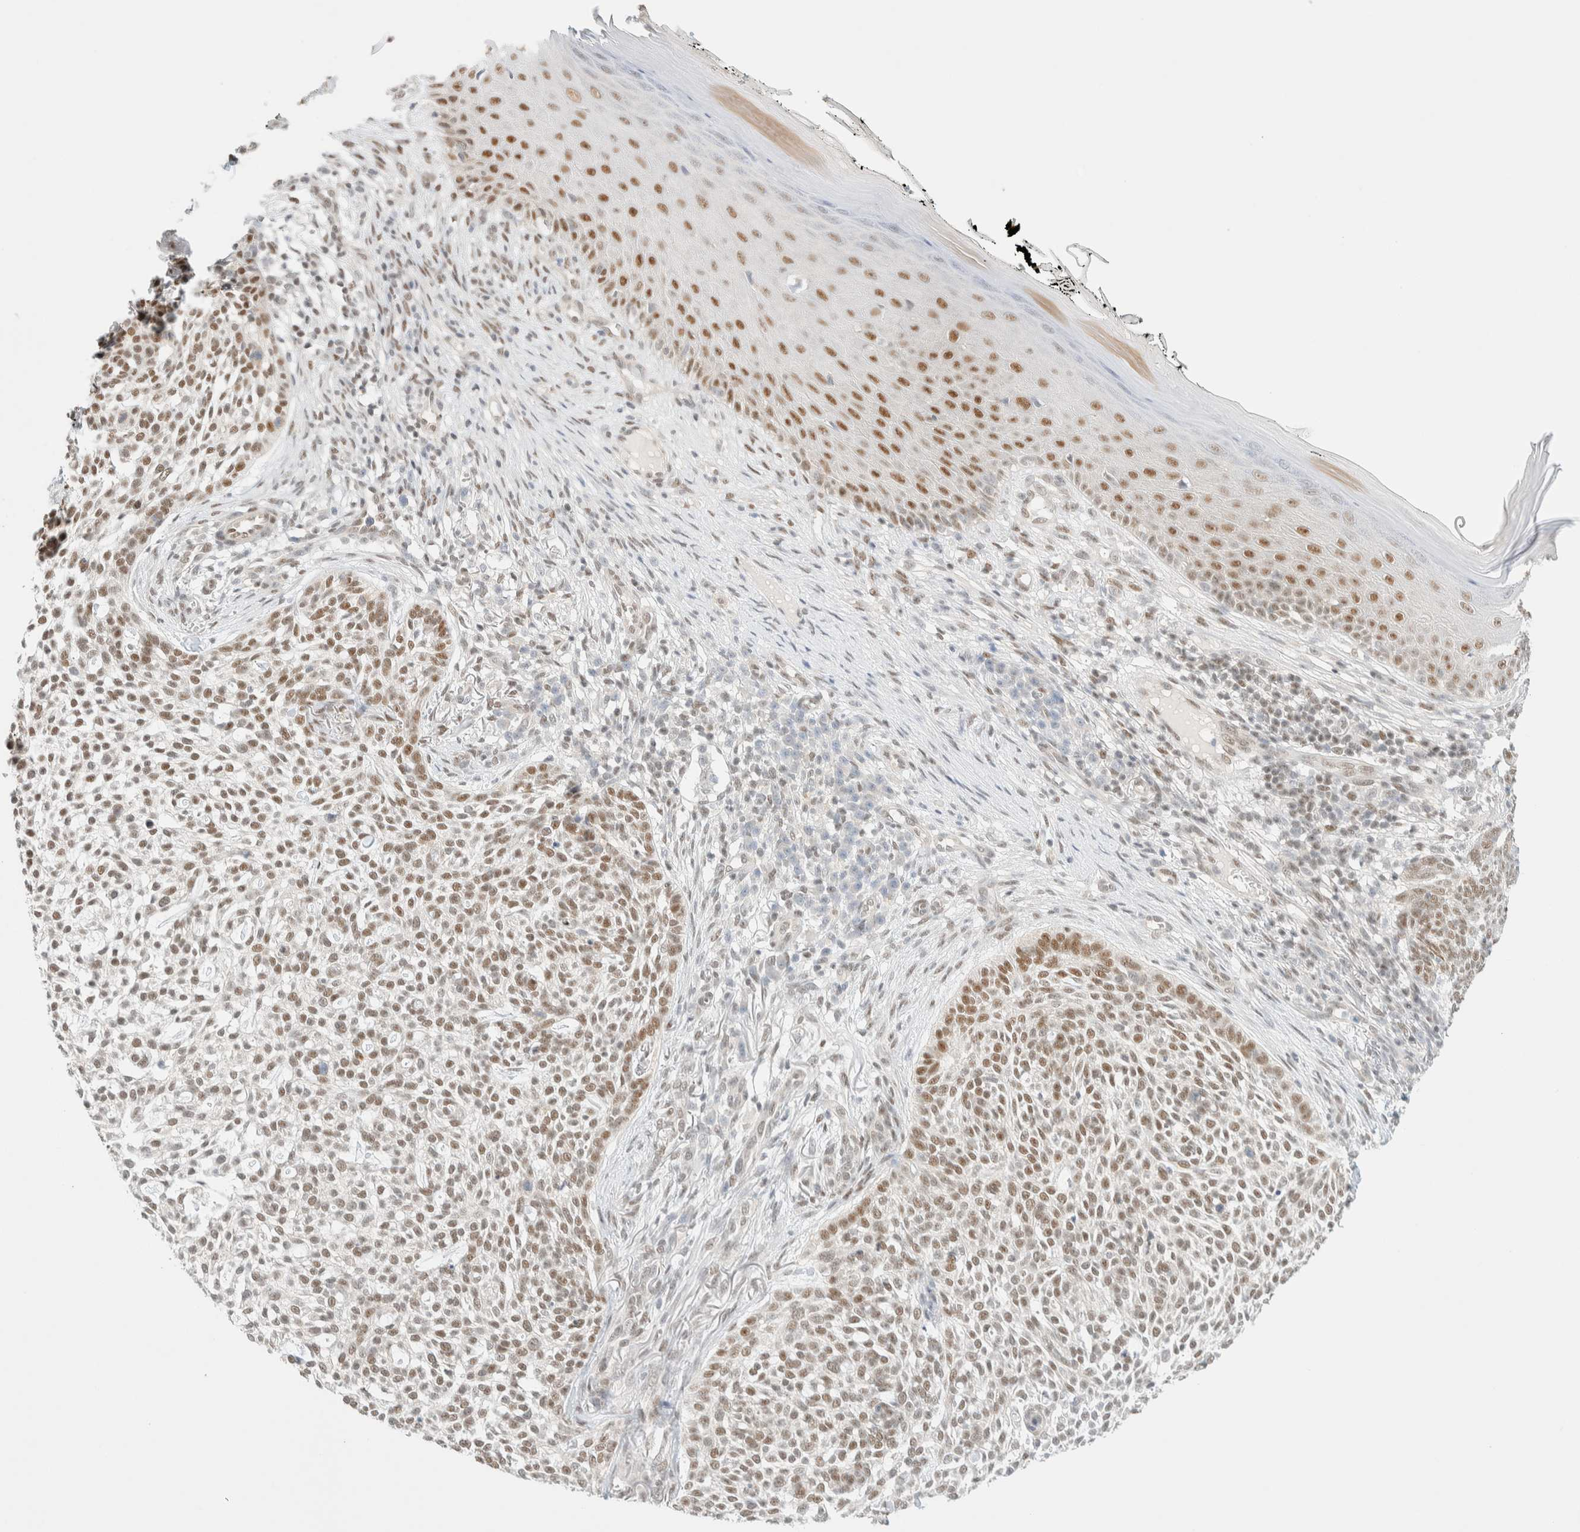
{"staining": {"intensity": "moderate", "quantity": ">75%", "location": "nuclear"}, "tissue": "skin cancer", "cell_type": "Tumor cells", "image_type": "cancer", "snomed": [{"axis": "morphology", "description": "Basal cell carcinoma"}, {"axis": "topography", "description": "Skin"}], "caption": "Skin basal cell carcinoma stained with a protein marker reveals moderate staining in tumor cells.", "gene": "PYGO2", "patient": {"sex": "female", "age": 64}}